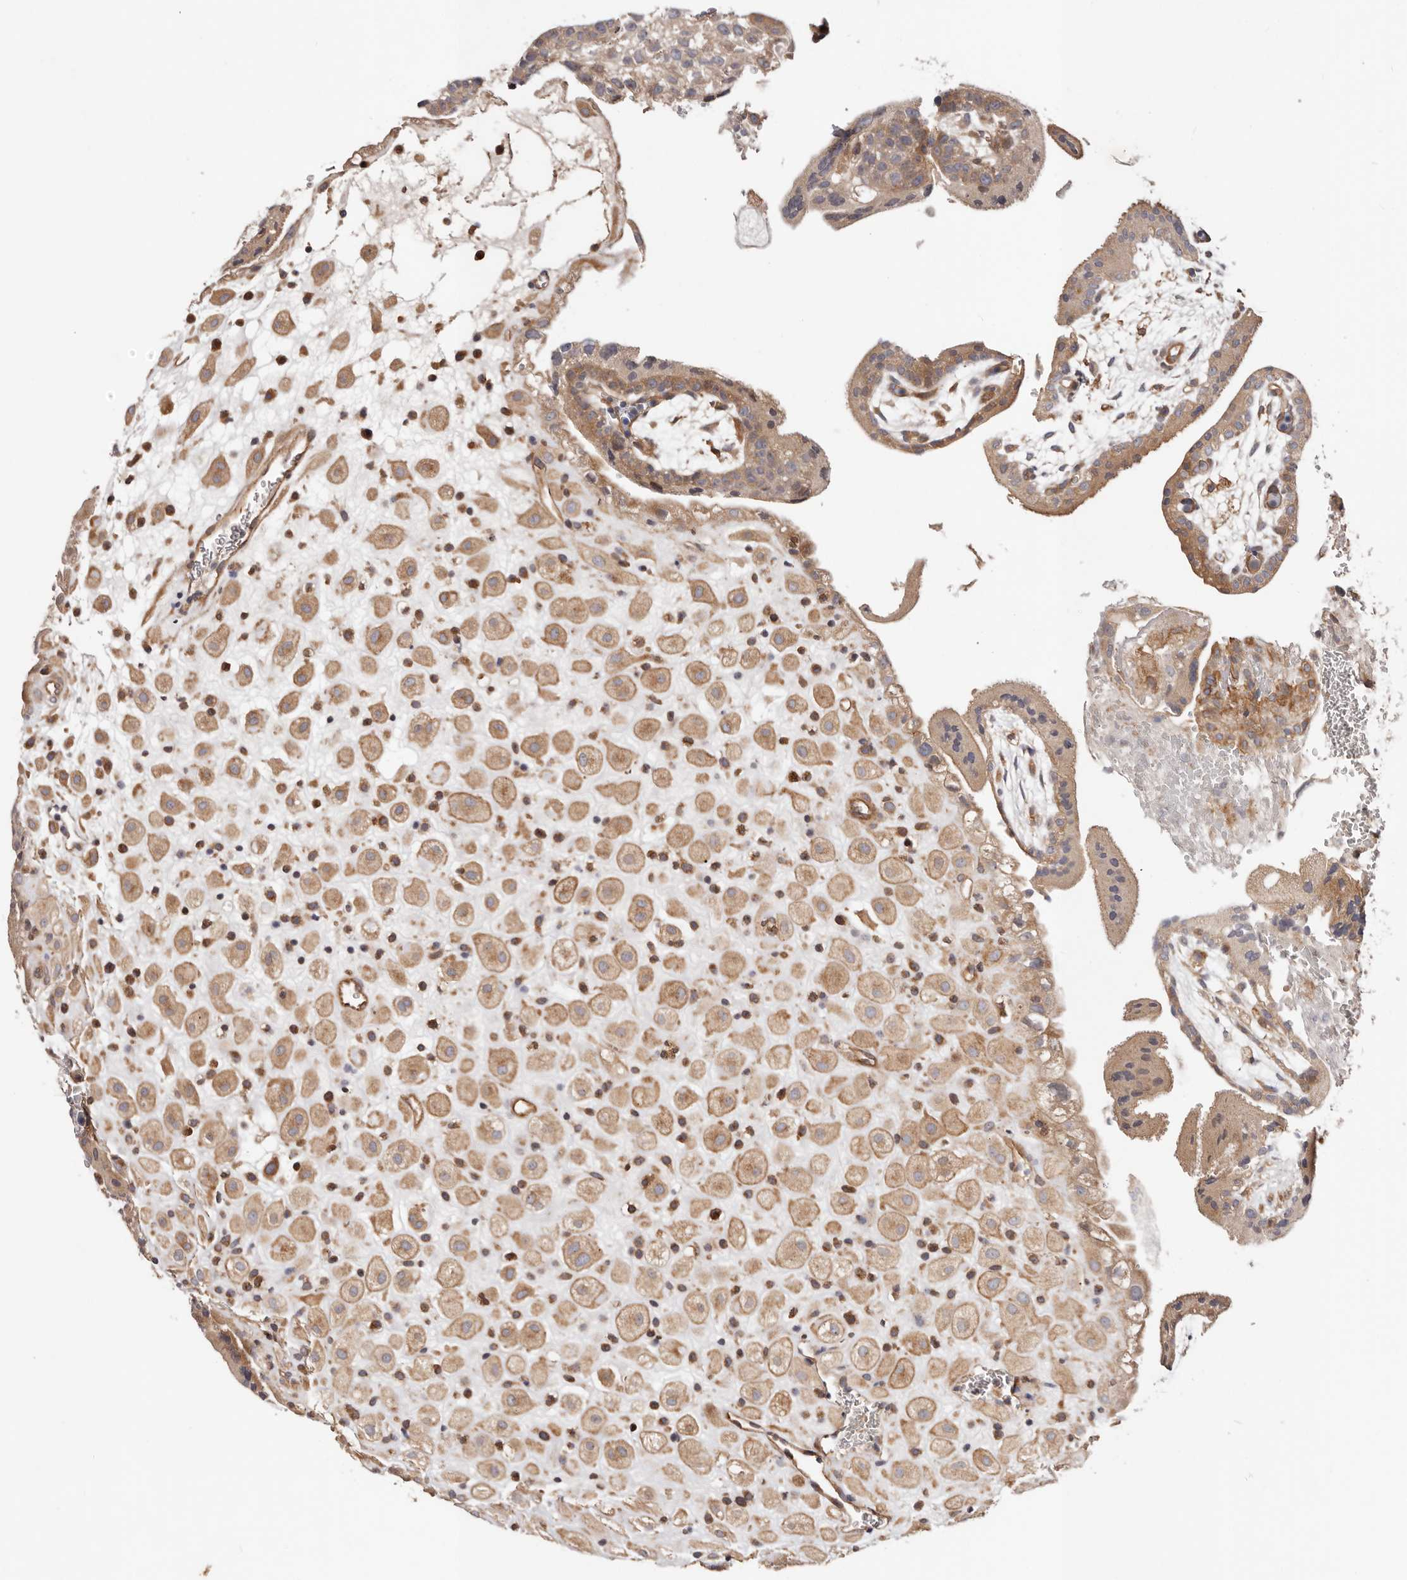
{"staining": {"intensity": "moderate", "quantity": ">75%", "location": "cytoplasmic/membranous"}, "tissue": "placenta", "cell_type": "Trophoblastic cells", "image_type": "normal", "snomed": [{"axis": "morphology", "description": "Normal tissue, NOS"}, {"axis": "topography", "description": "Placenta"}], "caption": "An image showing moderate cytoplasmic/membranous staining in about >75% of trophoblastic cells in benign placenta, as visualized by brown immunohistochemical staining.", "gene": "MACF1", "patient": {"sex": "female", "age": 35}}